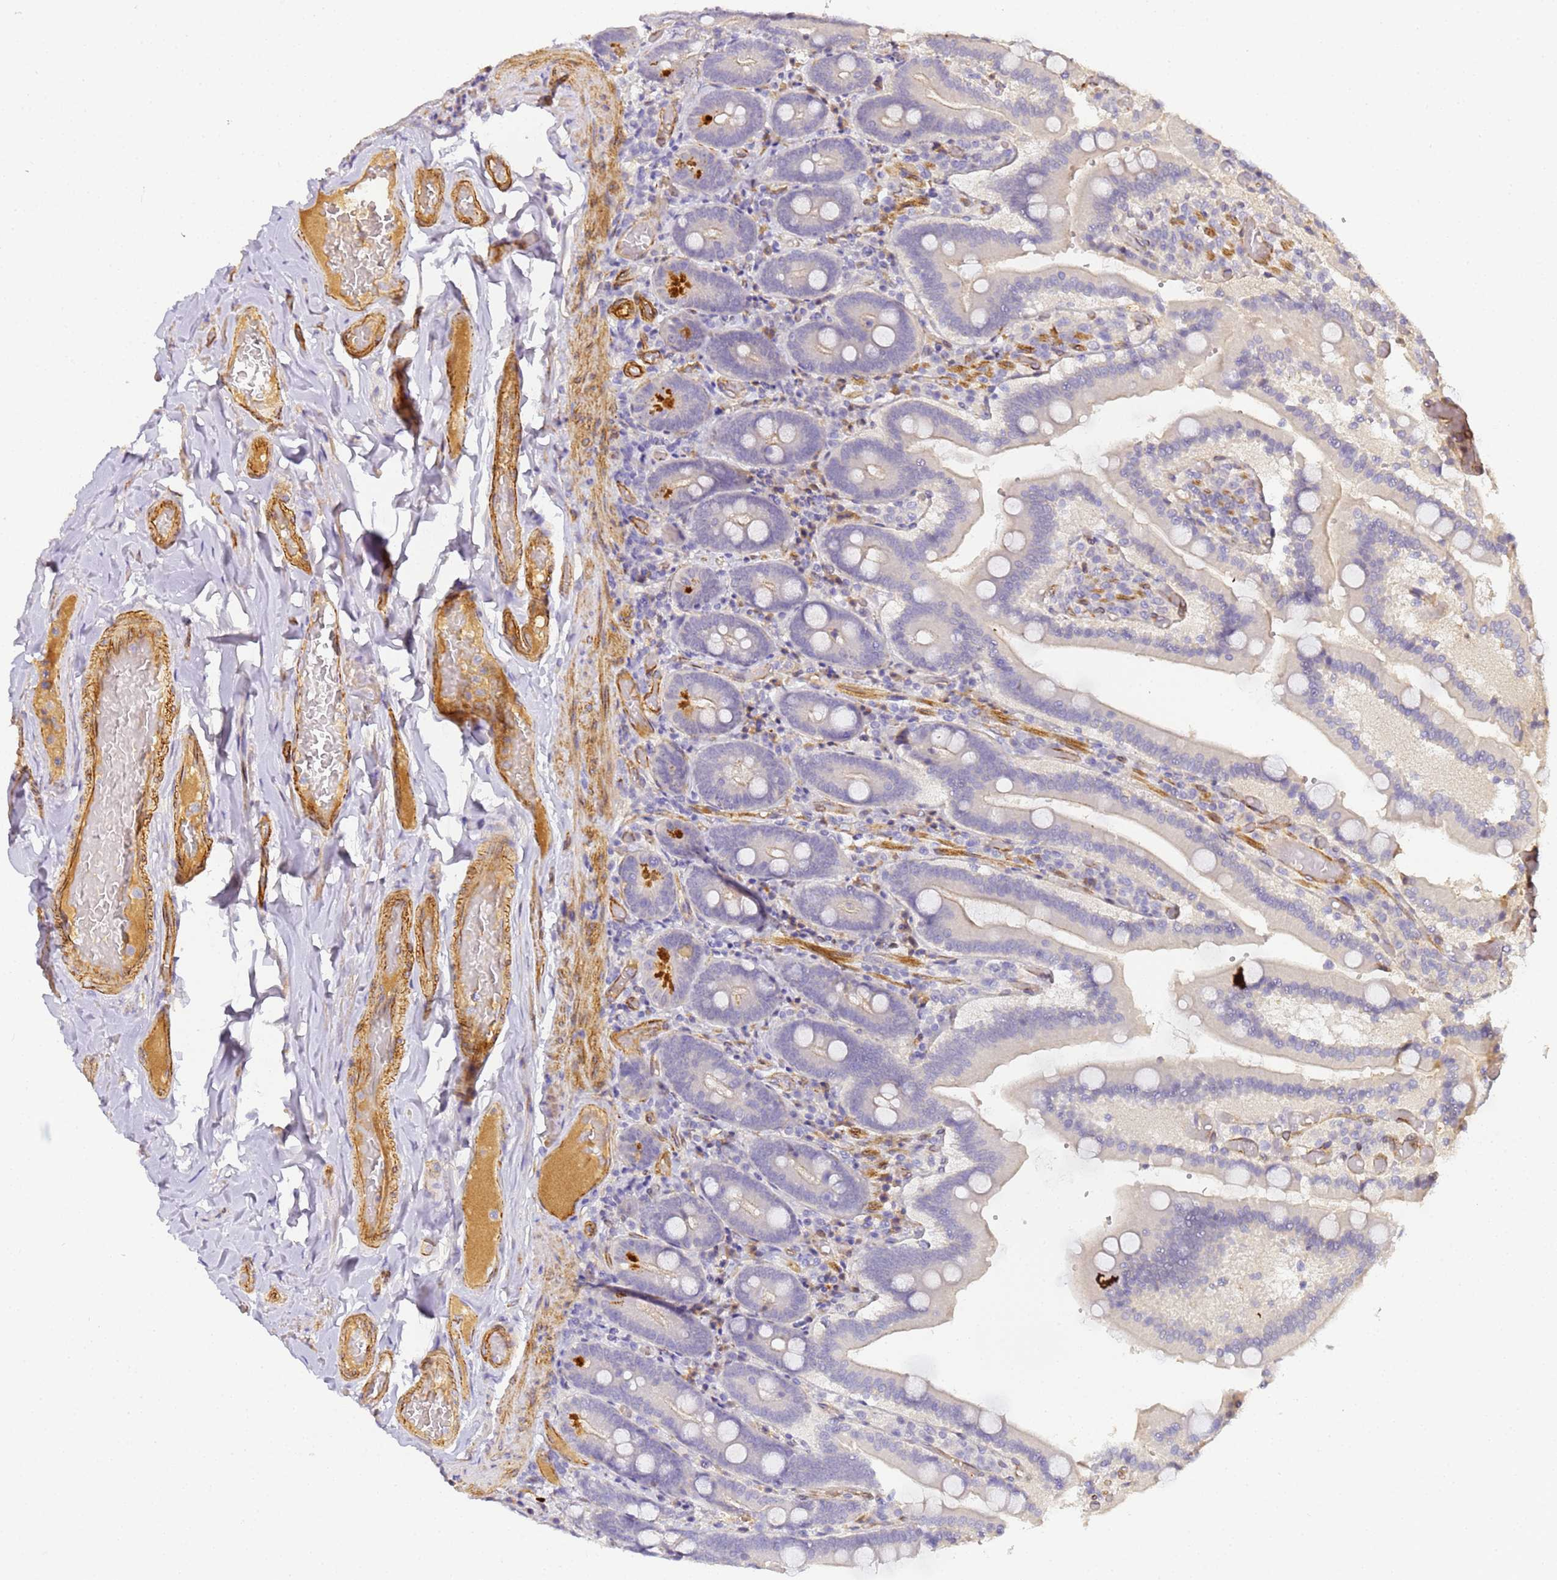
{"staining": {"intensity": "moderate", "quantity": "<25%", "location": "cytoplasmic/membranous"}, "tissue": "duodenum", "cell_type": "Glandular cells", "image_type": "normal", "snomed": [{"axis": "morphology", "description": "Normal tissue, NOS"}, {"axis": "topography", "description": "Duodenum"}], "caption": "Immunohistochemistry photomicrograph of benign duodenum: duodenum stained using immunohistochemistry shows low levels of moderate protein expression localized specifically in the cytoplasmic/membranous of glandular cells, appearing as a cytoplasmic/membranous brown color.", "gene": "CFHR1", "patient": {"sex": "female", "age": 62}}